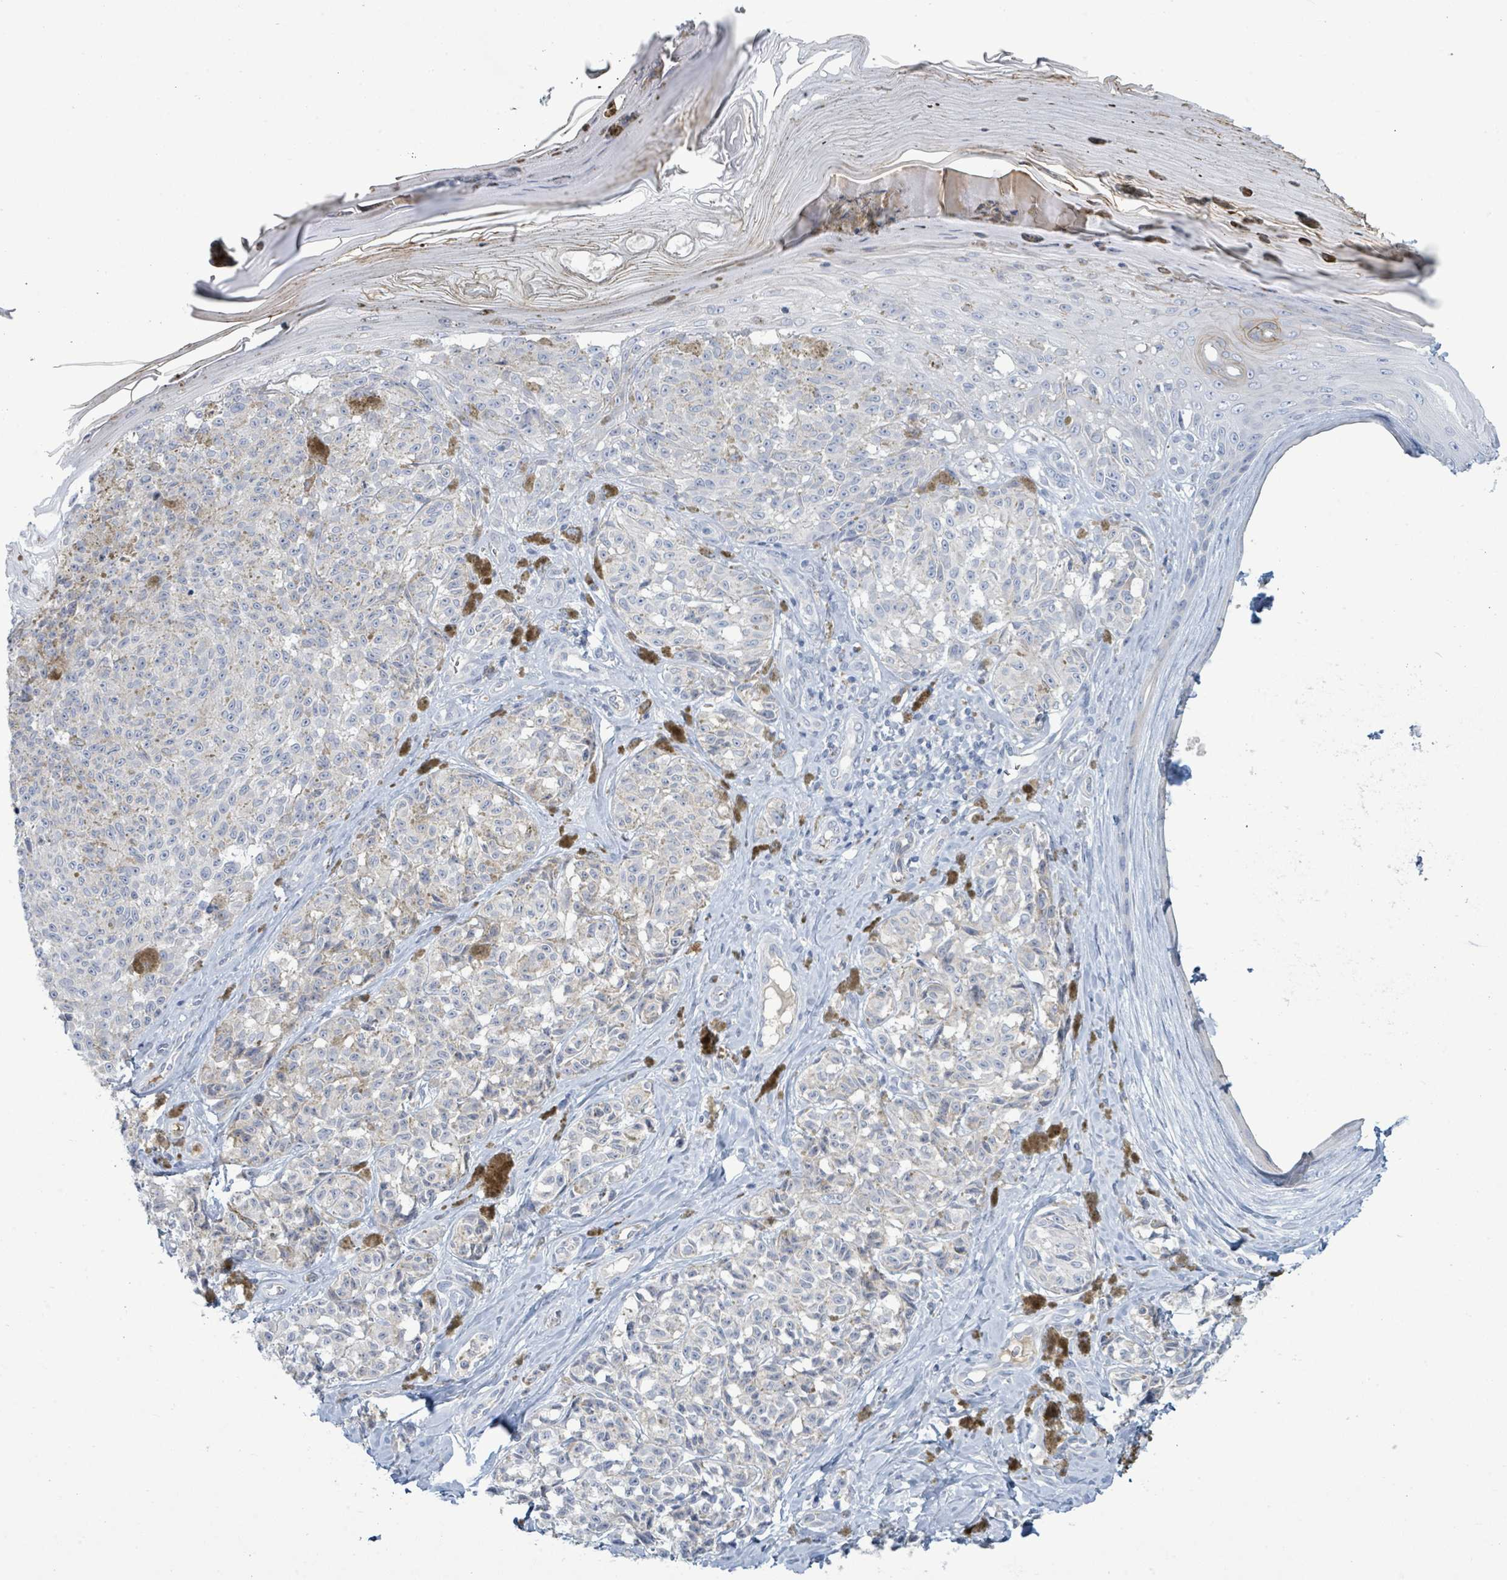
{"staining": {"intensity": "negative", "quantity": "none", "location": "none"}, "tissue": "melanoma", "cell_type": "Tumor cells", "image_type": "cancer", "snomed": [{"axis": "morphology", "description": "Malignant melanoma, NOS"}, {"axis": "topography", "description": "Skin"}], "caption": "A high-resolution image shows IHC staining of malignant melanoma, which demonstrates no significant staining in tumor cells.", "gene": "SIRPB1", "patient": {"sex": "female", "age": 65}}